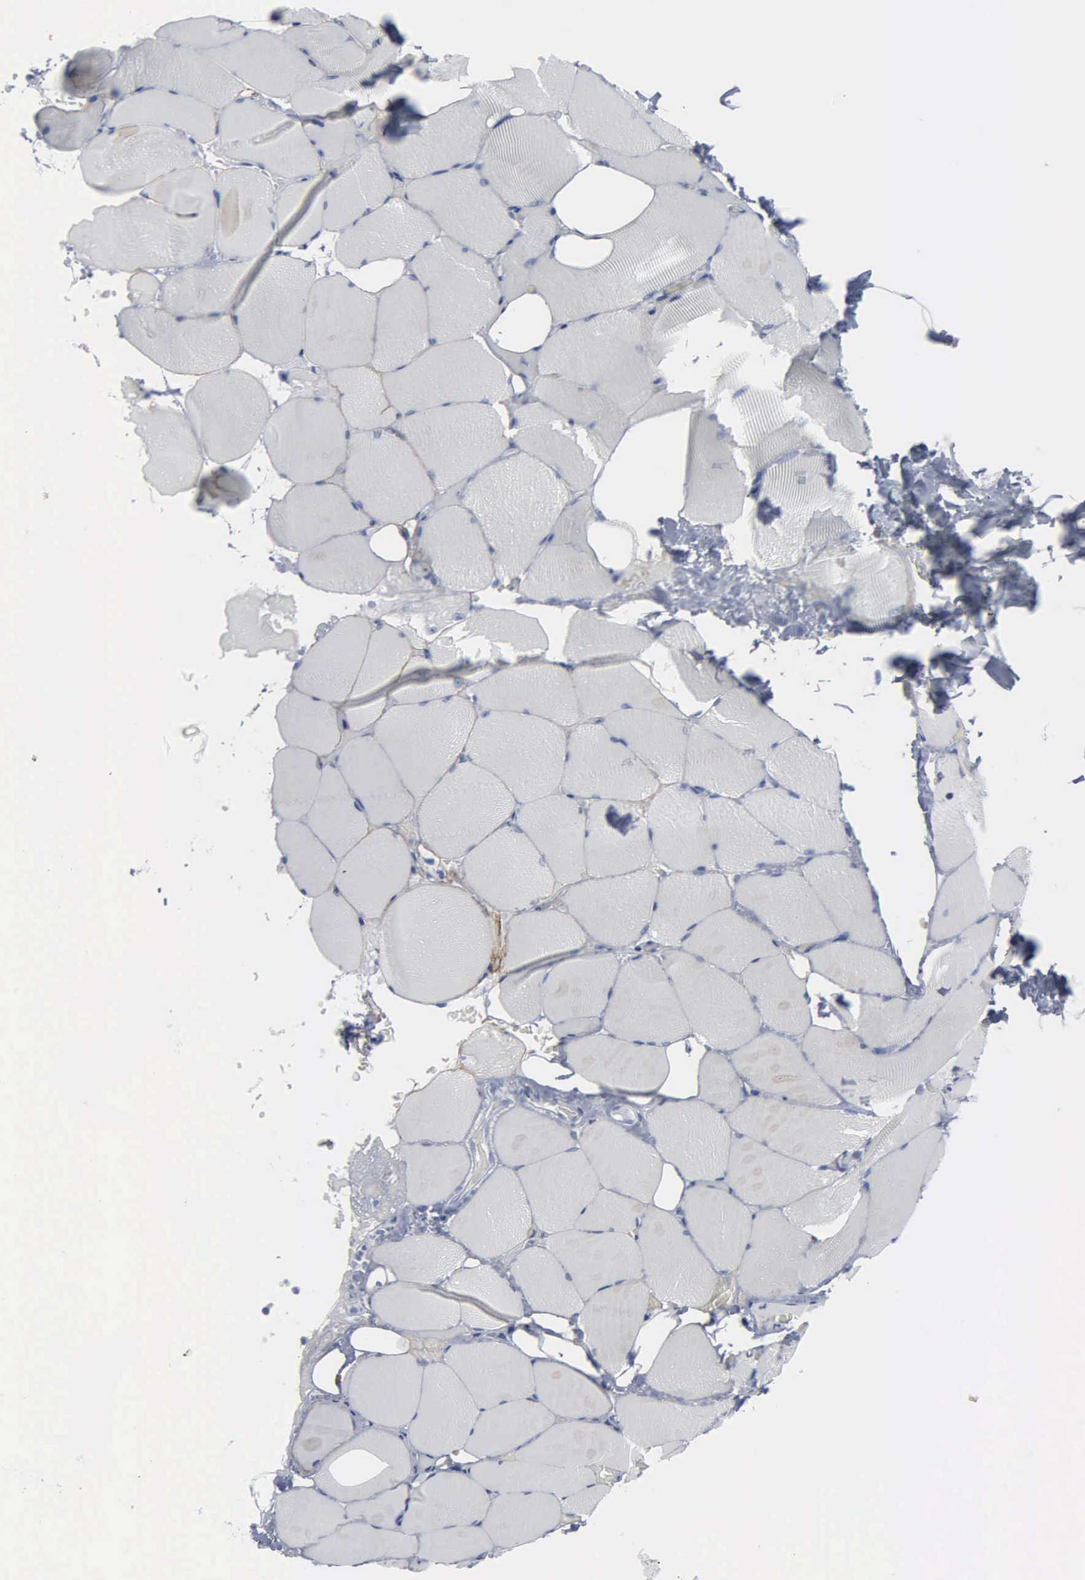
{"staining": {"intensity": "weak", "quantity": "25%-75%", "location": "cytoplasmic/membranous"}, "tissue": "skeletal muscle", "cell_type": "Myocytes", "image_type": "normal", "snomed": [{"axis": "morphology", "description": "Normal tissue, NOS"}, {"axis": "topography", "description": "Skeletal muscle"}, {"axis": "topography", "description": "Parathyroid gland"}], "caption": "Immunohistochemistry (IHC) staining of normal skeletal muscle, which exhibits low levels of weak cytoplasmic/membranous expression in approximately 25%-75% of myocytes indicating weak cytoplasmic/membranous protein staining. The staining was performed using DAB (3,3'-diaminobenzidine) (brown) for protein detection and nuclei were counterstained in hematoxylin (blue).", "gene": "DMD", "patient": {"sex": "female", "age": 37}}